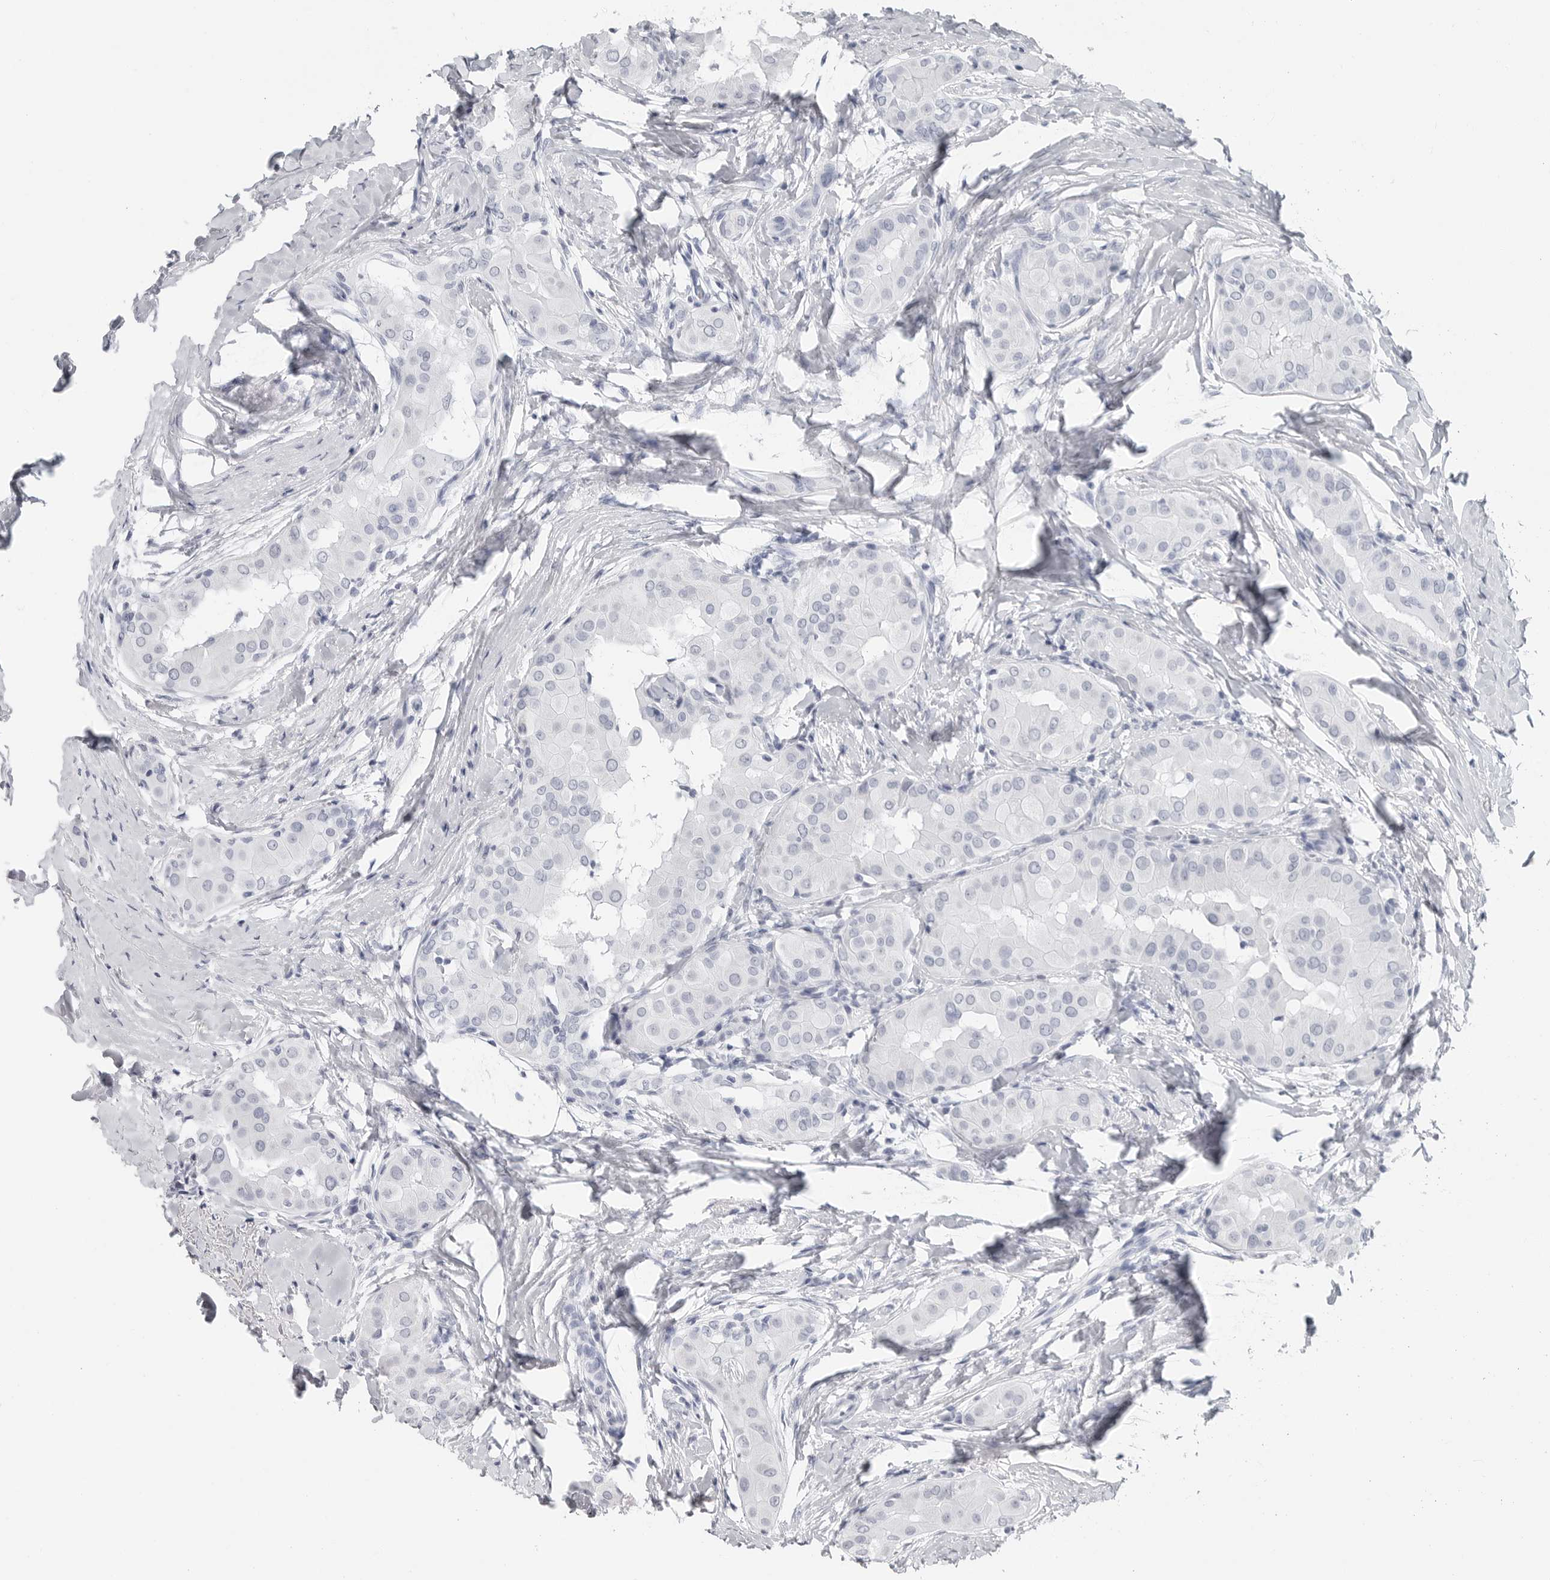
{"staining": {"intensity": "negative", "quantity": "none", "location": "none"}, "tissue": "thyroid cancer", "cell_type": "Tumor cells", "image_type": "cancer", "snomed": [{"axis": "morphology", "description": "Papillary adenocarcinoma, NOS"}, {"axis": "topography", "description": "Thyroid gland"}], "caption": "This is a micrograph of immunohistochemistry staining of thyroid papillary adenocarcinoma, which shows no expression in tumor cells. (Stains: DAB immunohistochemistry with hematoxylin counter stain, Microscopy: brightfield microscopy at high magnification).", "gene": "CSH1", "patient": {"sex": "male", "age": 33}}